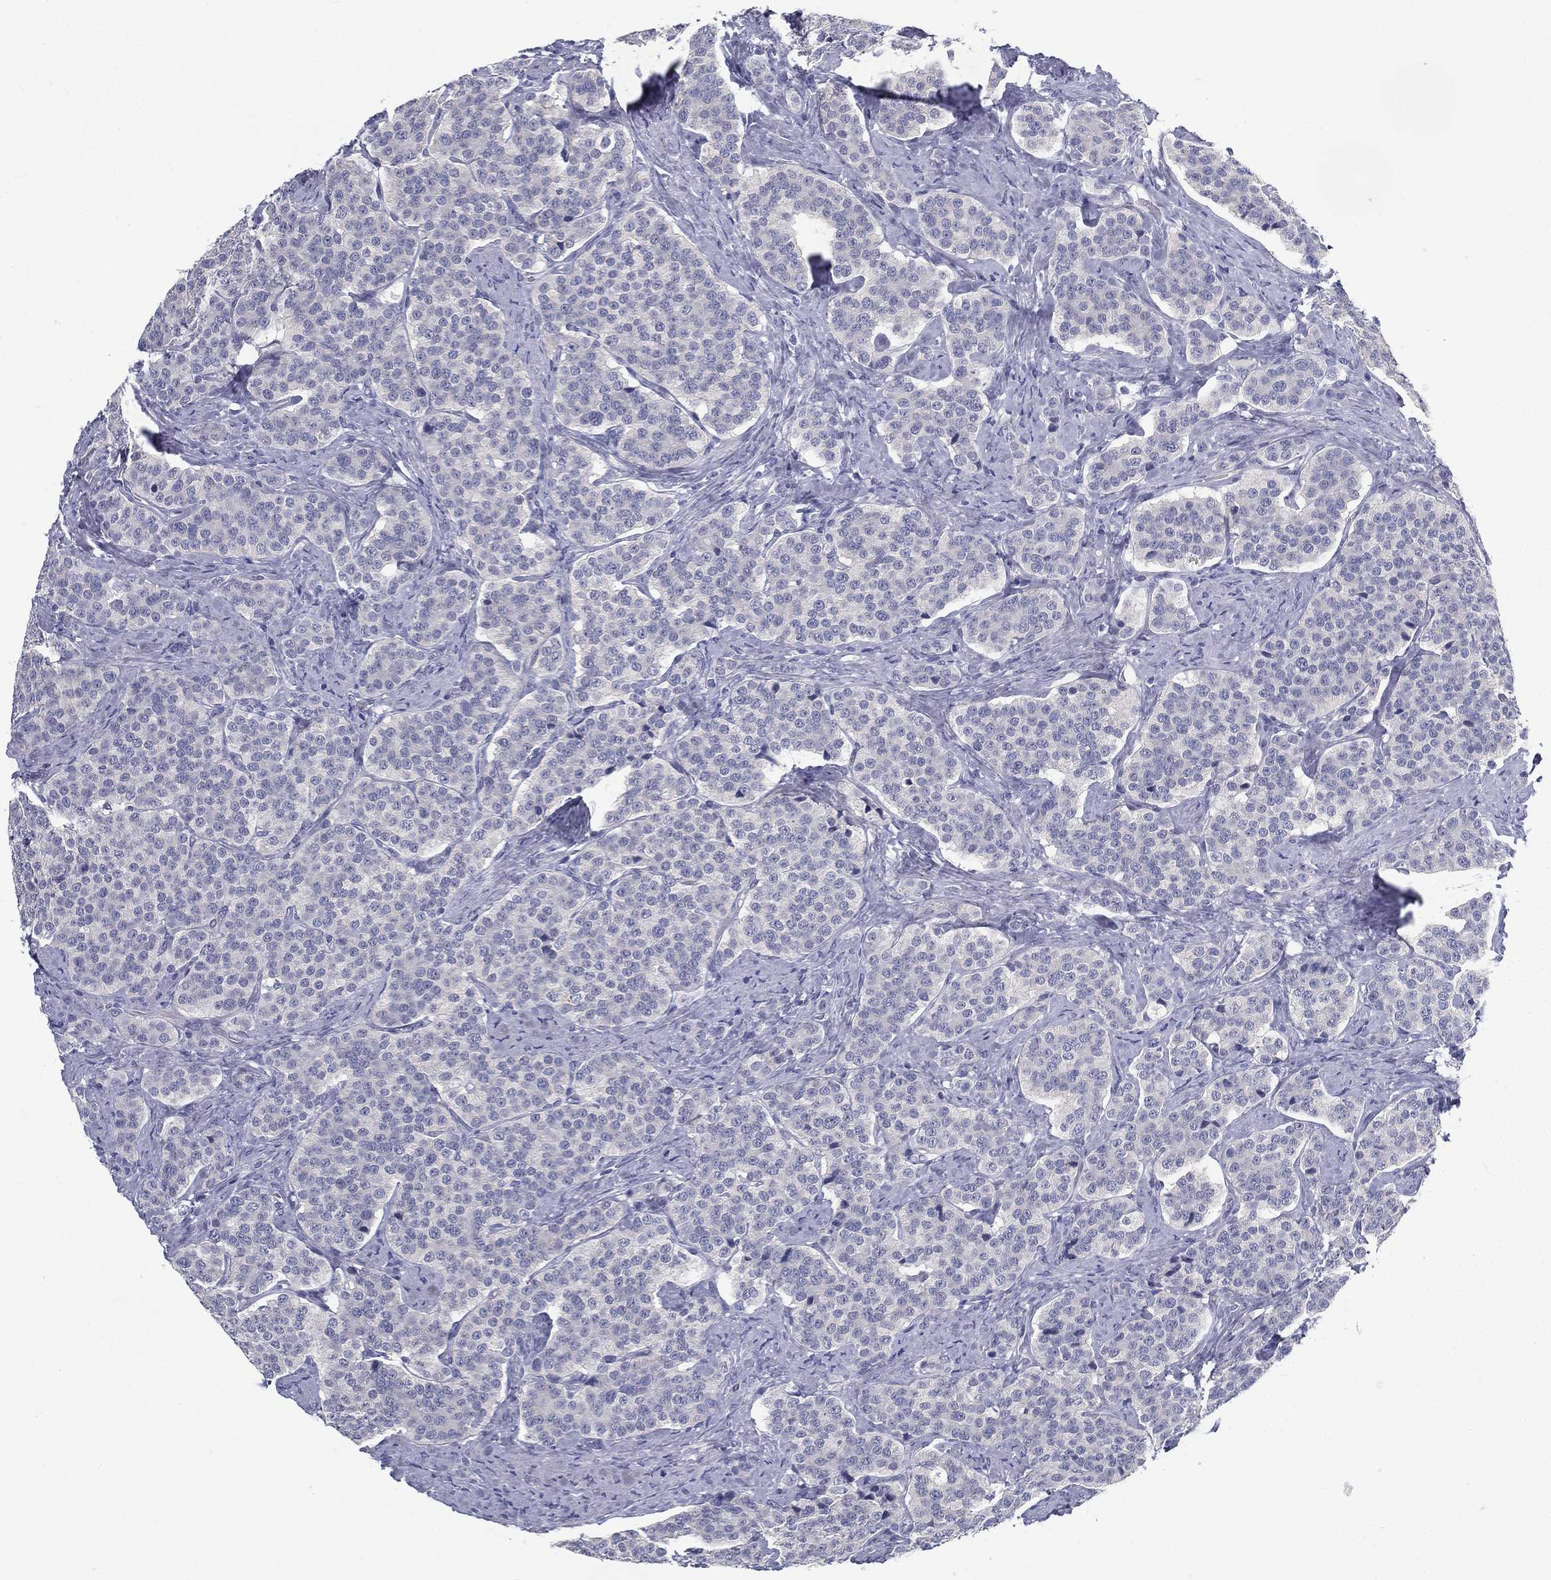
{"staining": {"intensity": "negative", "quantity": "none", "location": "none"}, "tissue": "carcinoid", "cell_type": "Tumor cells", "image_type": "cancer", "snomed": [{"axis": "morphology", "description": "Carcinoid, malignant, NOS"}, {"axis": "topography", "description": "Small intestine"}], "caption": "IHC image of human malignant carcinoid stained for a protein (brown), which shows no positivity in tumor cells.", "gene": "RGS13", "patient": {"sex": "female", "age": 58}}